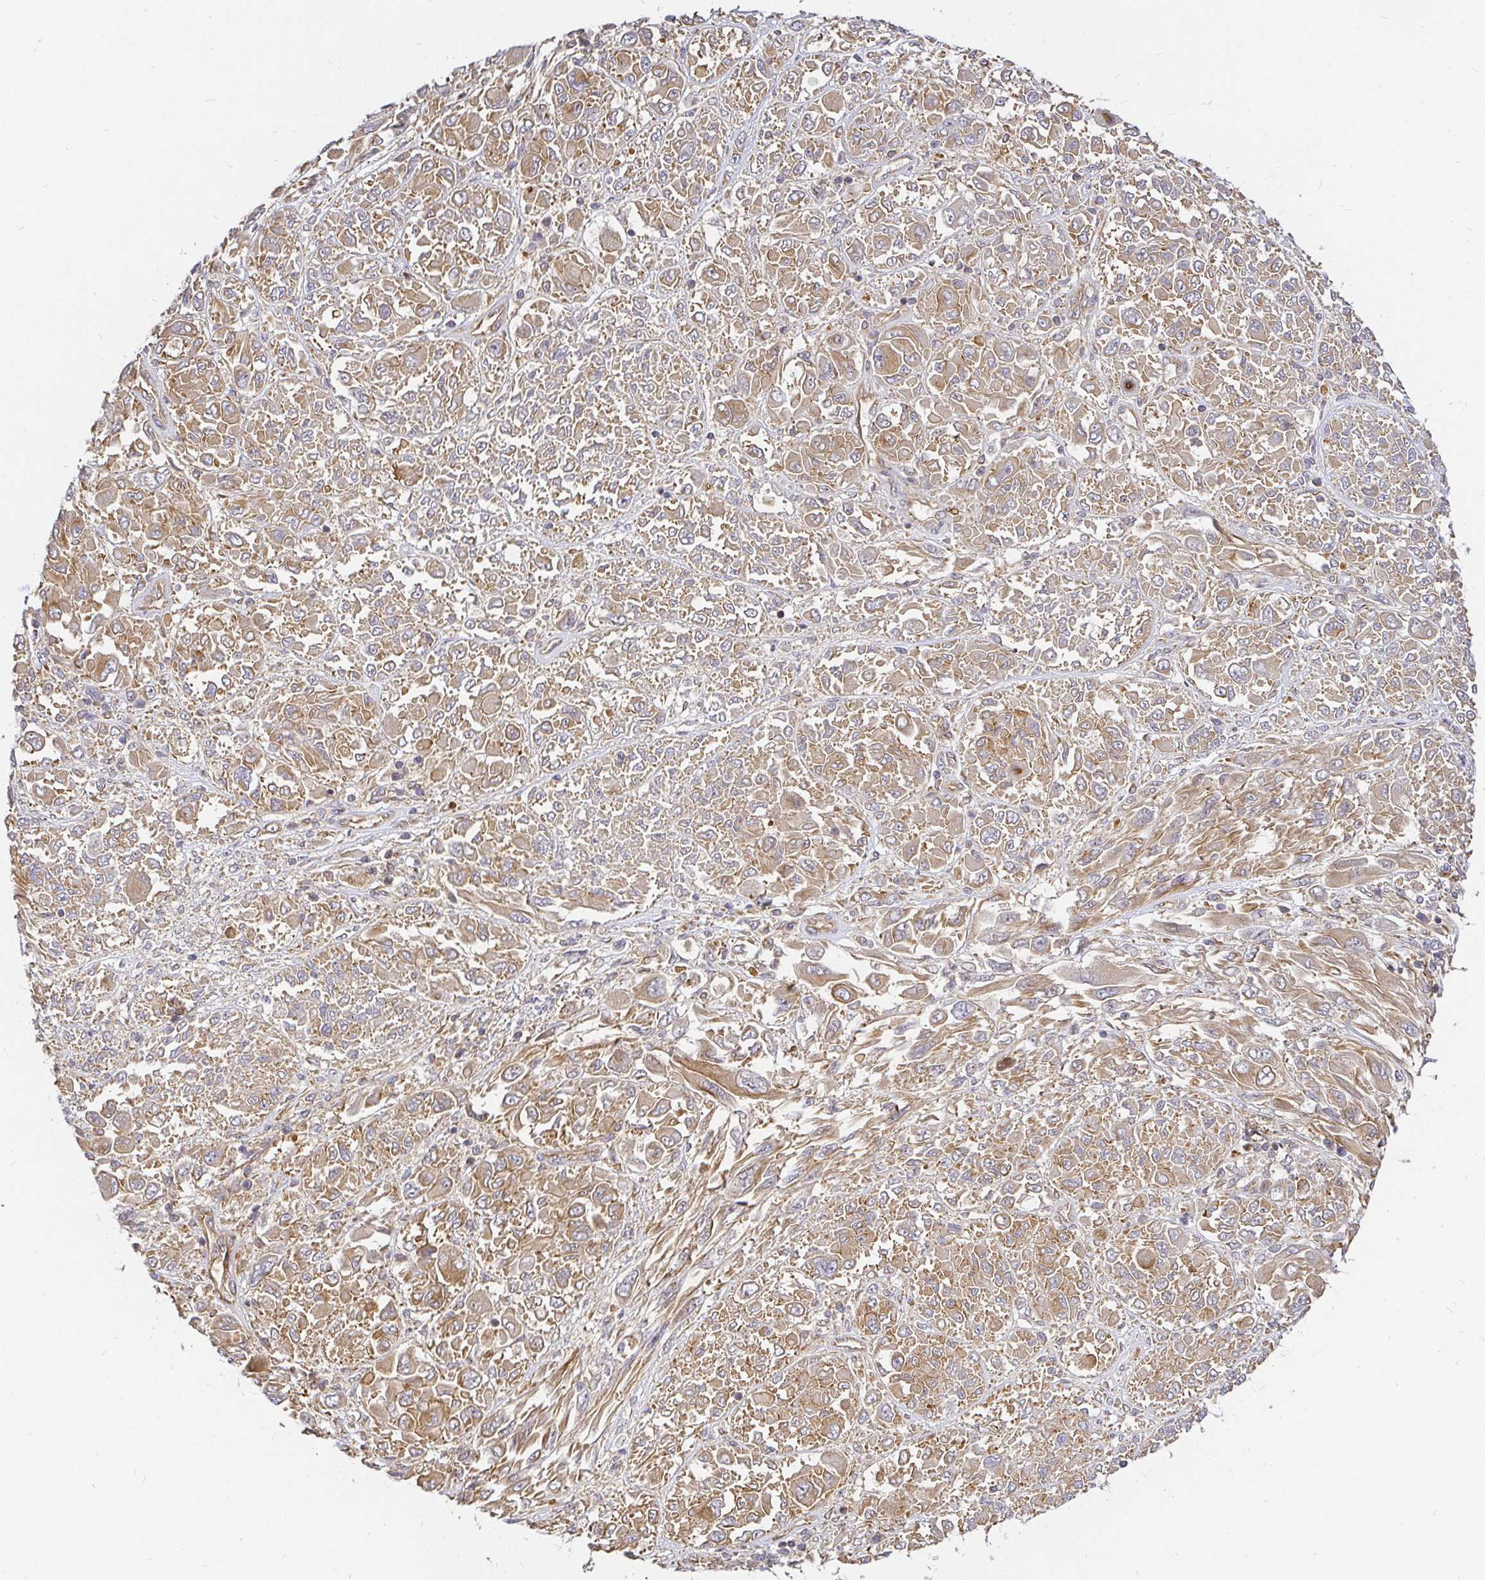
{"staining": {"intensity": "moderate", "quantity": ">75%", "location": "cytoplasmic/membranous"}, "tissue": "melanoma", "cell_type": "Tumor cells", "image_type": "cancer", "snomed": [{"axis": "morphology", "description": "Malignant melanoma, NOS"}, {"axis": "topography", "description": "Skin"}], "caption": "Melanoma stained for a protein demonstrates moderate cytoplasmic/membranous positivity in tumor cells.", "gene": "KIF5B", "patient": {"sex": "female", "age": 91}}